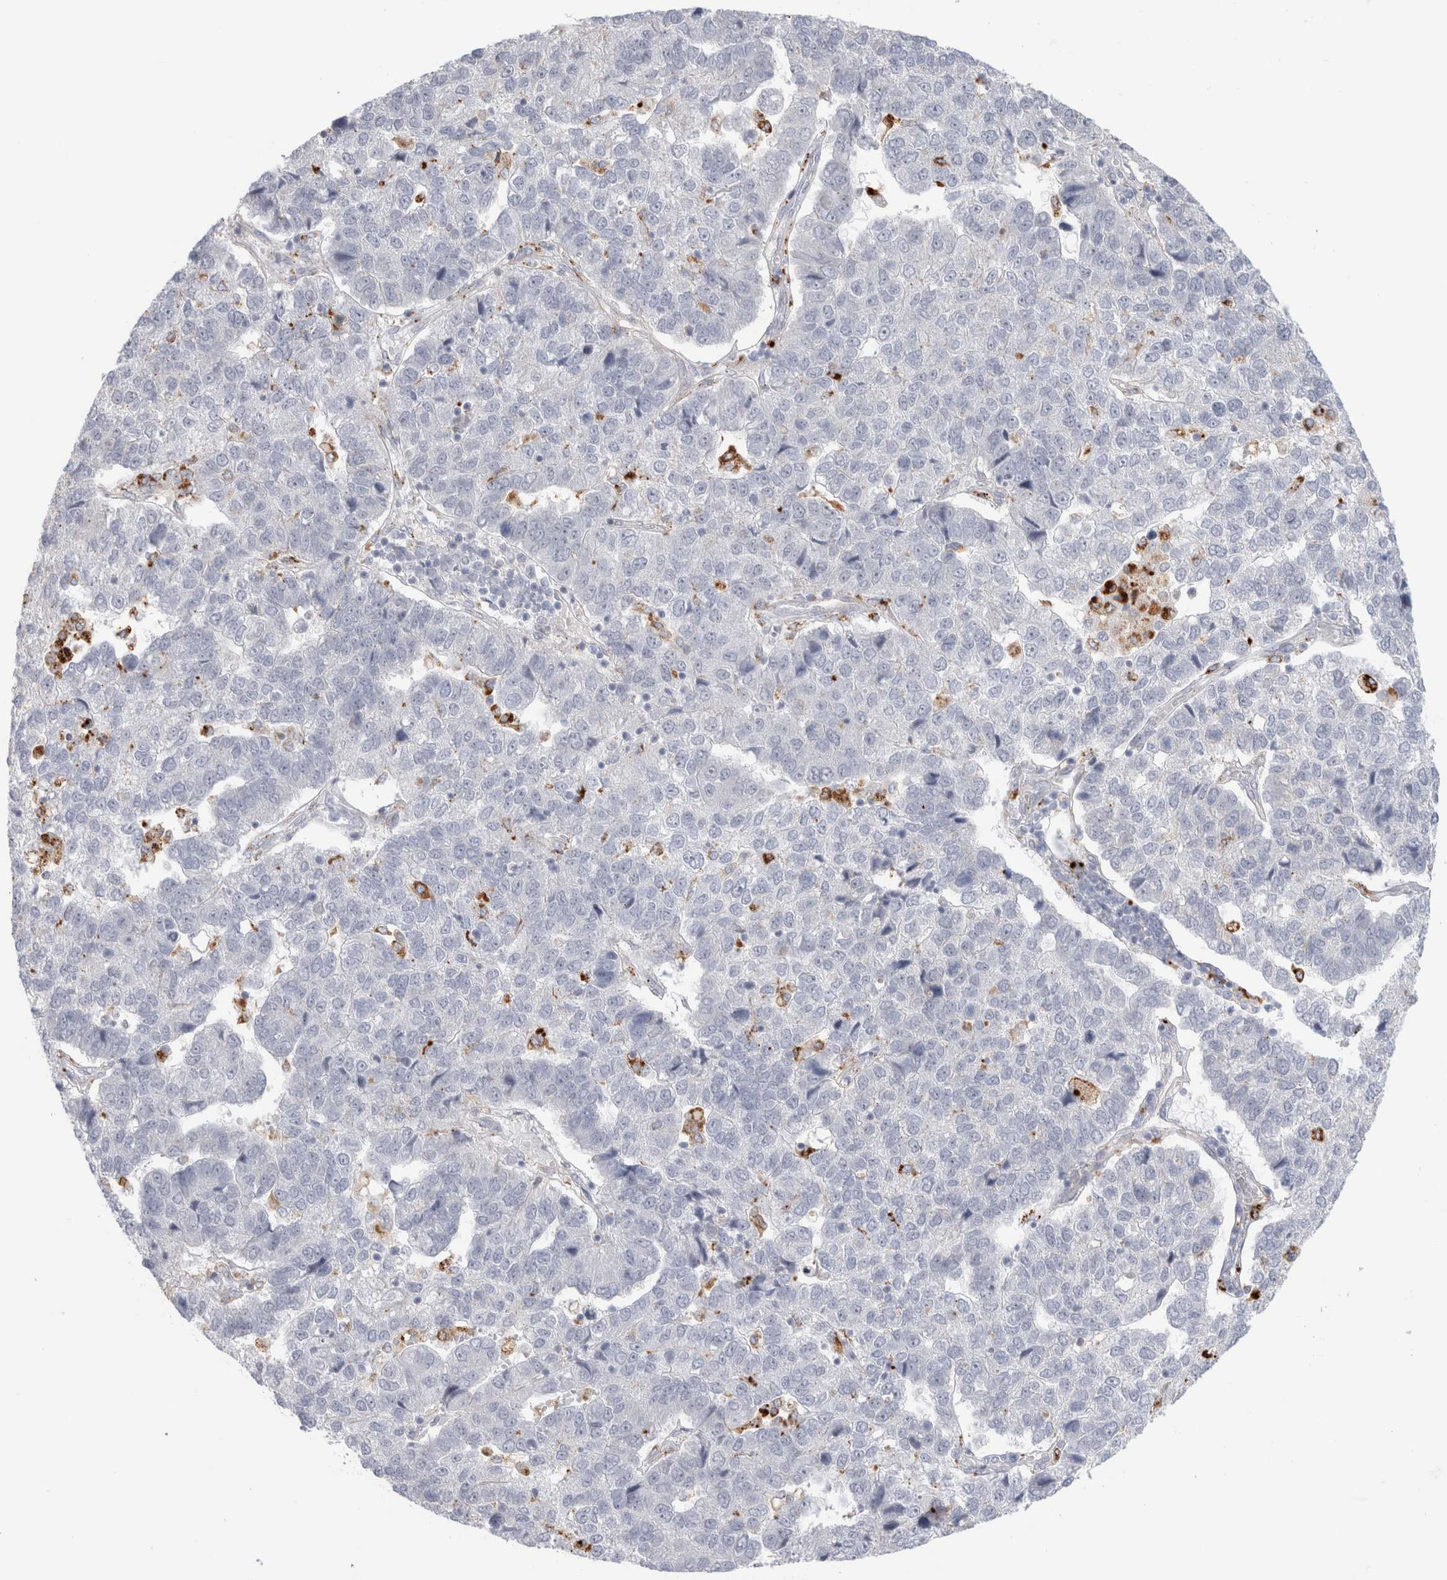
{"staining": {"intensity": "negative", "quantity": "none", "location": "none"}, "tissue": "pancreatic cancer", "cell_type": "Tumor cells", "image_type": "cancer", "snomed": [{"axis": "morphology", "description": "Adenocarcinoma, NOS"}, {"axis": "topography", "description": "Pancreas"}], "caption": "High magnification brightfield microscopy of pancreatic cancer (adenocarcinoma) stained with DAB (brown) and counterstained with hematoxylin (blue): tumor cells show no significant staining.", "gene": "ANKMY1", "patient": {"sex": "female", "age": 61}}